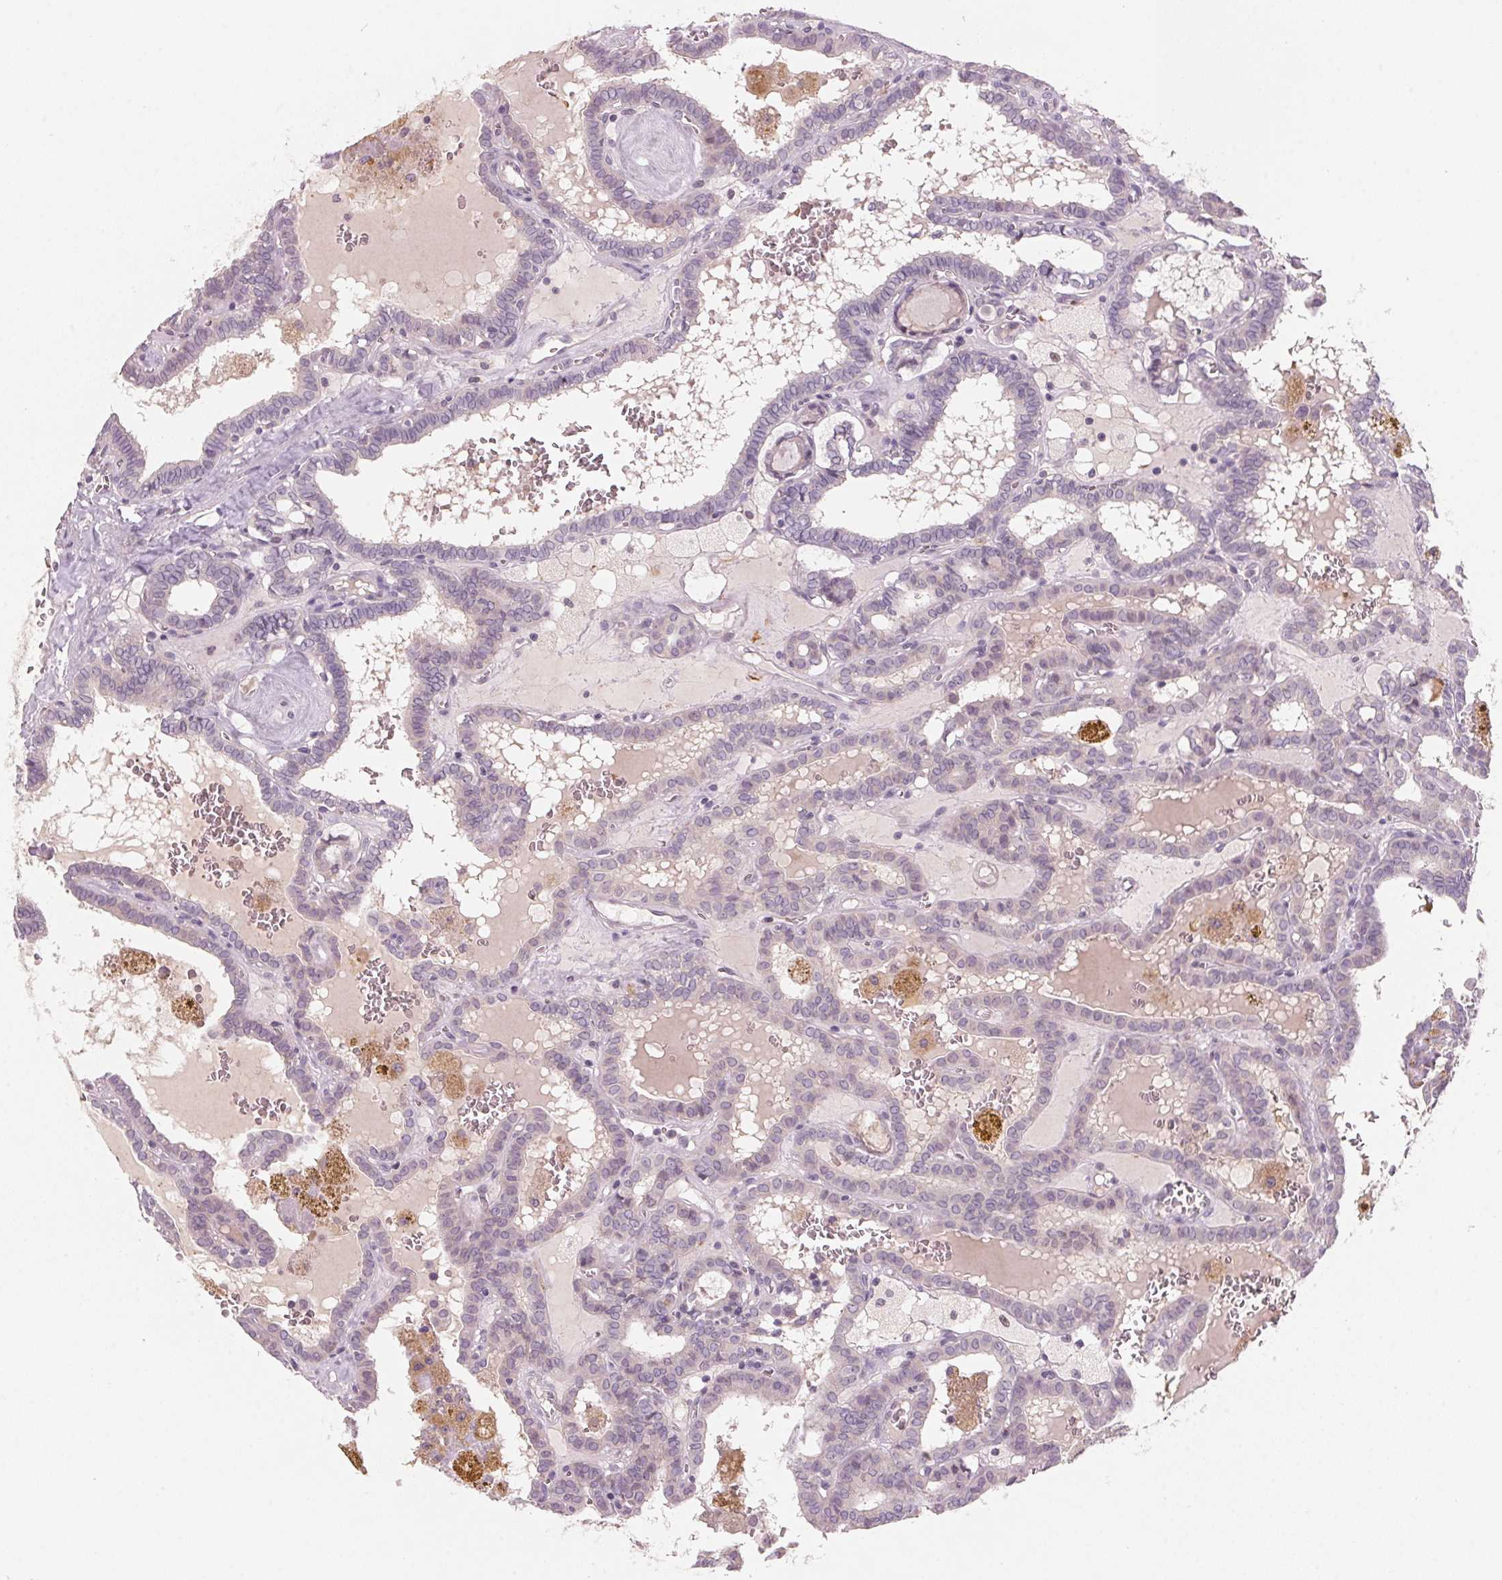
{"staining": {"intensity": "negative", "quantity": "none", "location": "none"}, "tissue": "thyroid cancer", "cell_type": "Tumor cells", "image_type": "cancer", "snomed": [{"axis": "morphology", "description": "Papillary adenocarcinoma, NOS"}, {"axis": "topography", "description": "Thyroid gland"}], "caption": "Thyroid cancer (papillary adenocarcinoma) stained for a protein using immunohistochemistry displays no expression tumor cells.", "gene": "ADAM20", "patient": {"sex": "female", "age": 39}}